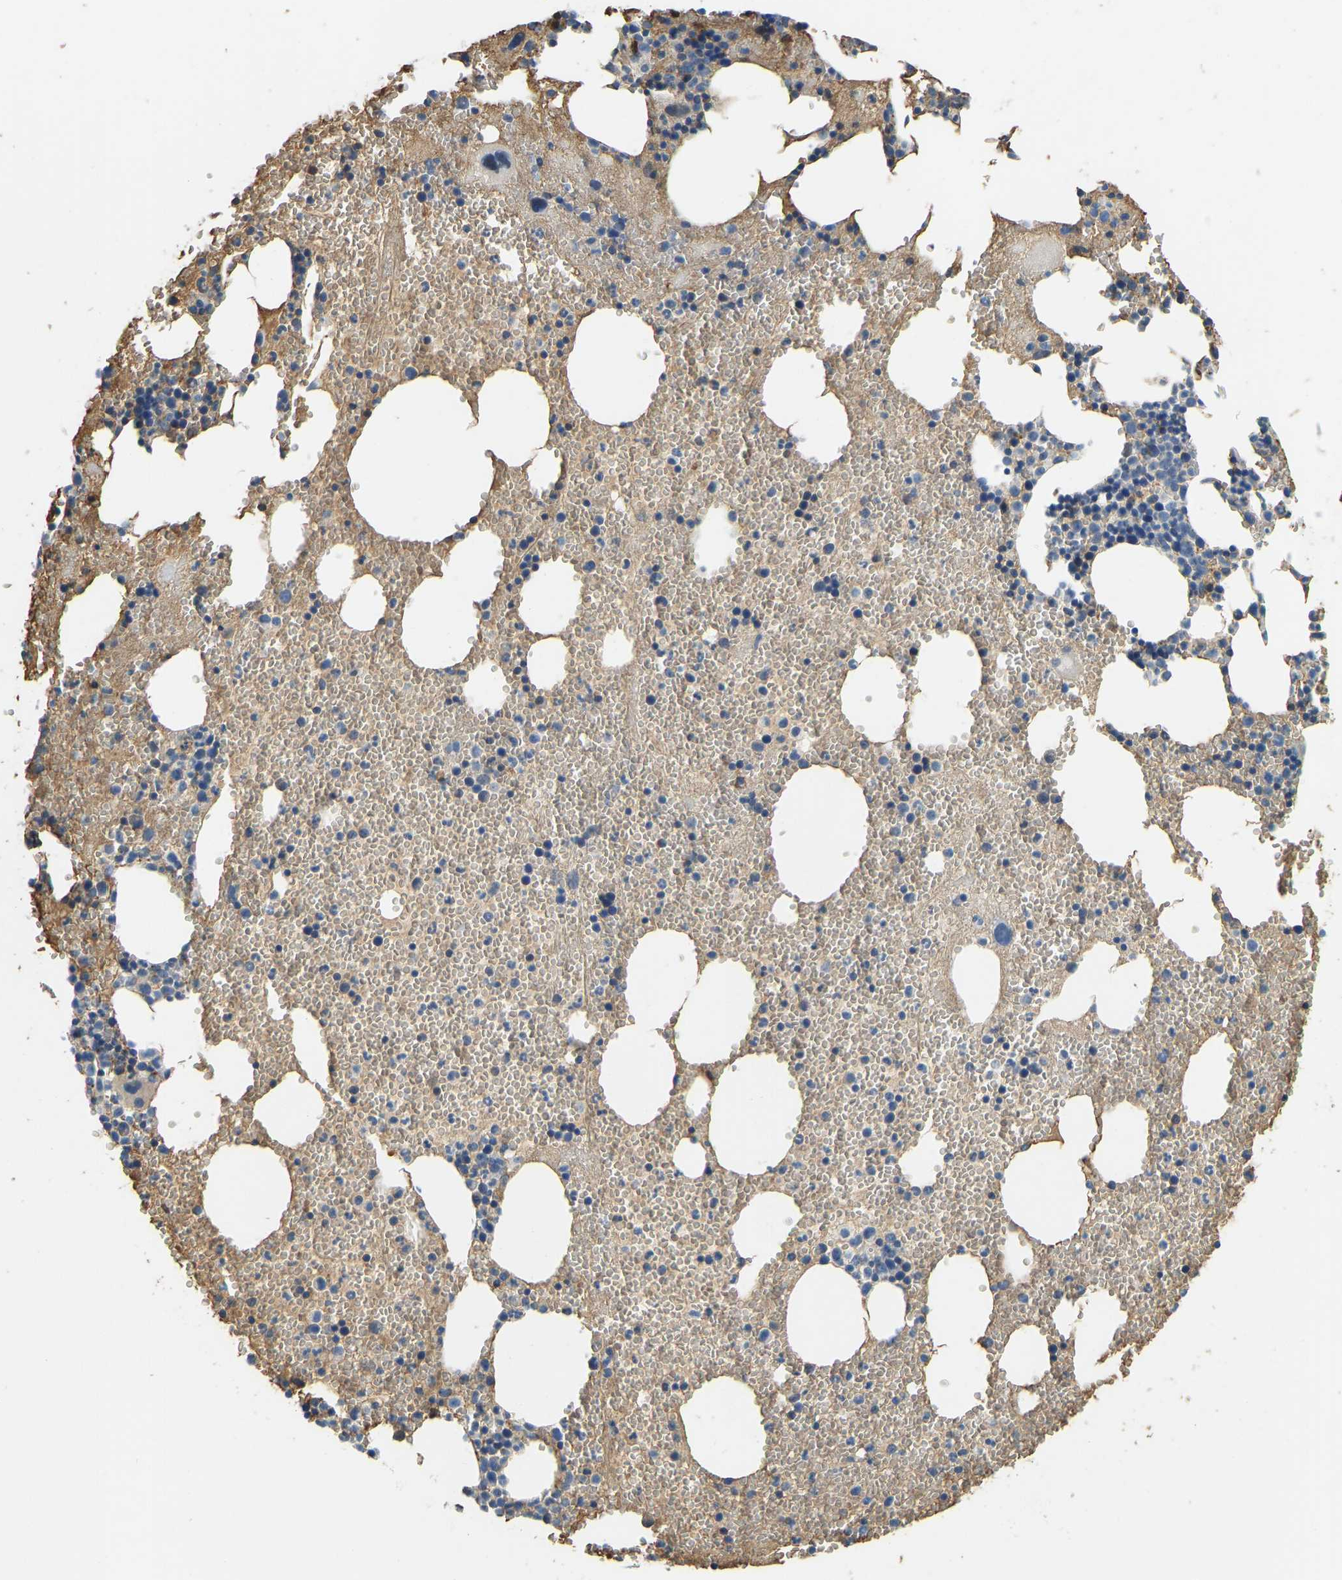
{"staining": {"intensity": "negative", "quantity": "none", "location": "none"}, "tissue": "bone marrow", "cell_type": "Hematopoietic cells", "image_type": "normal", "snomed": [{"axis": "morphology", "description": "Normal tissue, NOS"}, {"axis": "morphology", "description": "Inflammation, NOS"}, {"axis": "topography", "description": "Bone marrow"}], "caption": "A micrograph of bone marrow stained for a protein demonstrates no brown staining in hematopoietic cells. Brightfield microscopy of immunohistochemistry (IHC) stained with DAB (3,3'-diaminobenzidine) (brown) and hematoxylin (blue), captured at high magnification.", "gene": "THBS4", "patient": {"sex": "female", "age": 76}}